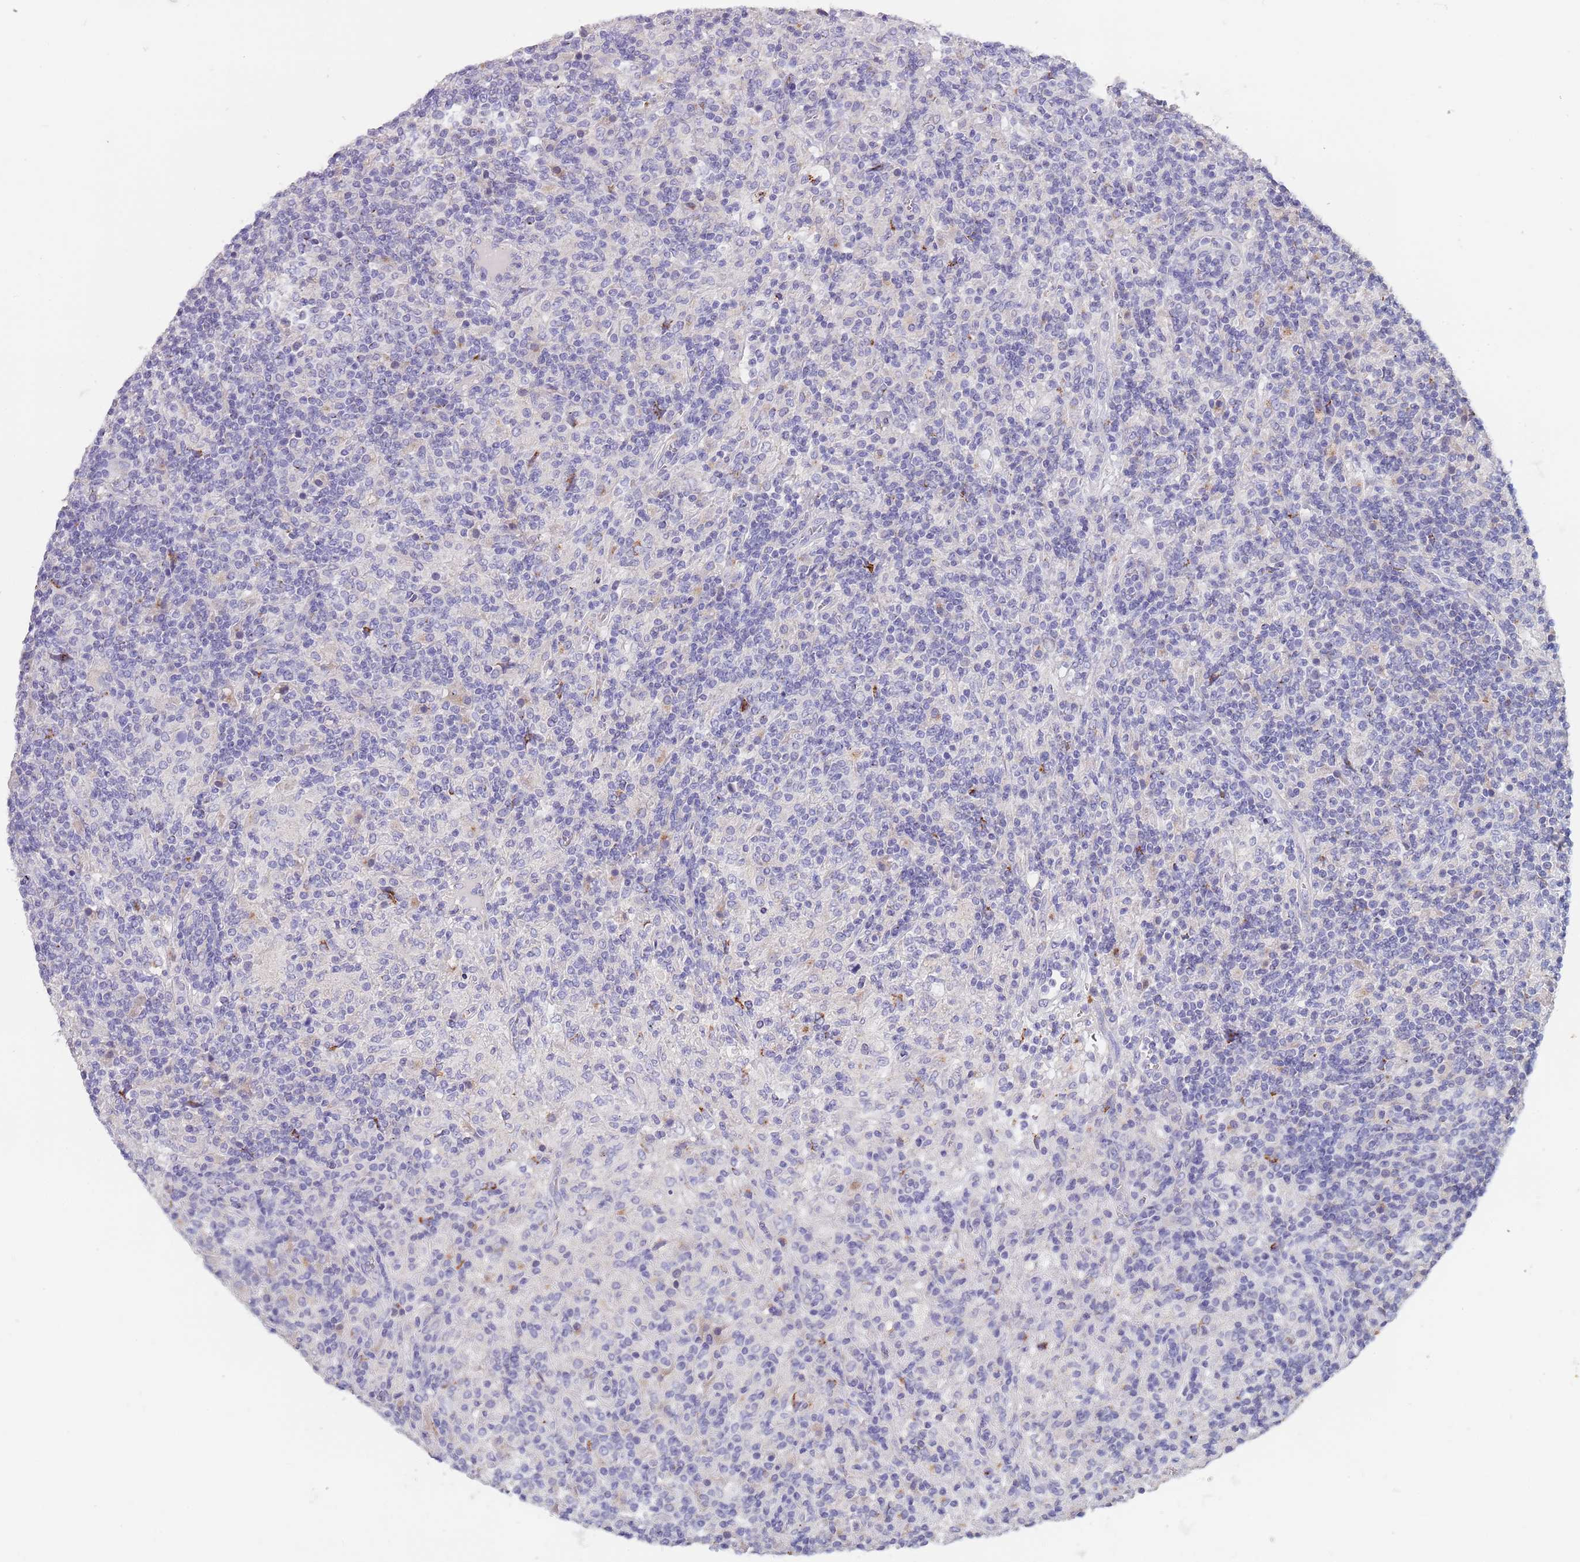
{"staining": {"intensity": "negative", "quantity": "none", "location": "none"}, "tissue": "lymphoma", "cell_type": "Tumor cells", "image_type": "cancer", "snomed": [{"axis": "morphology", "description": "Hodgkin's disease, NOS"}, {"axis": "topography", "description": "Lymph node"}], "caption": "Human Hodgkin's disease stained for a protein using IHC displays no staining in tumor cells.", "gene": "MAN1C1", "patient": {"sex": "male", "age": 70}}